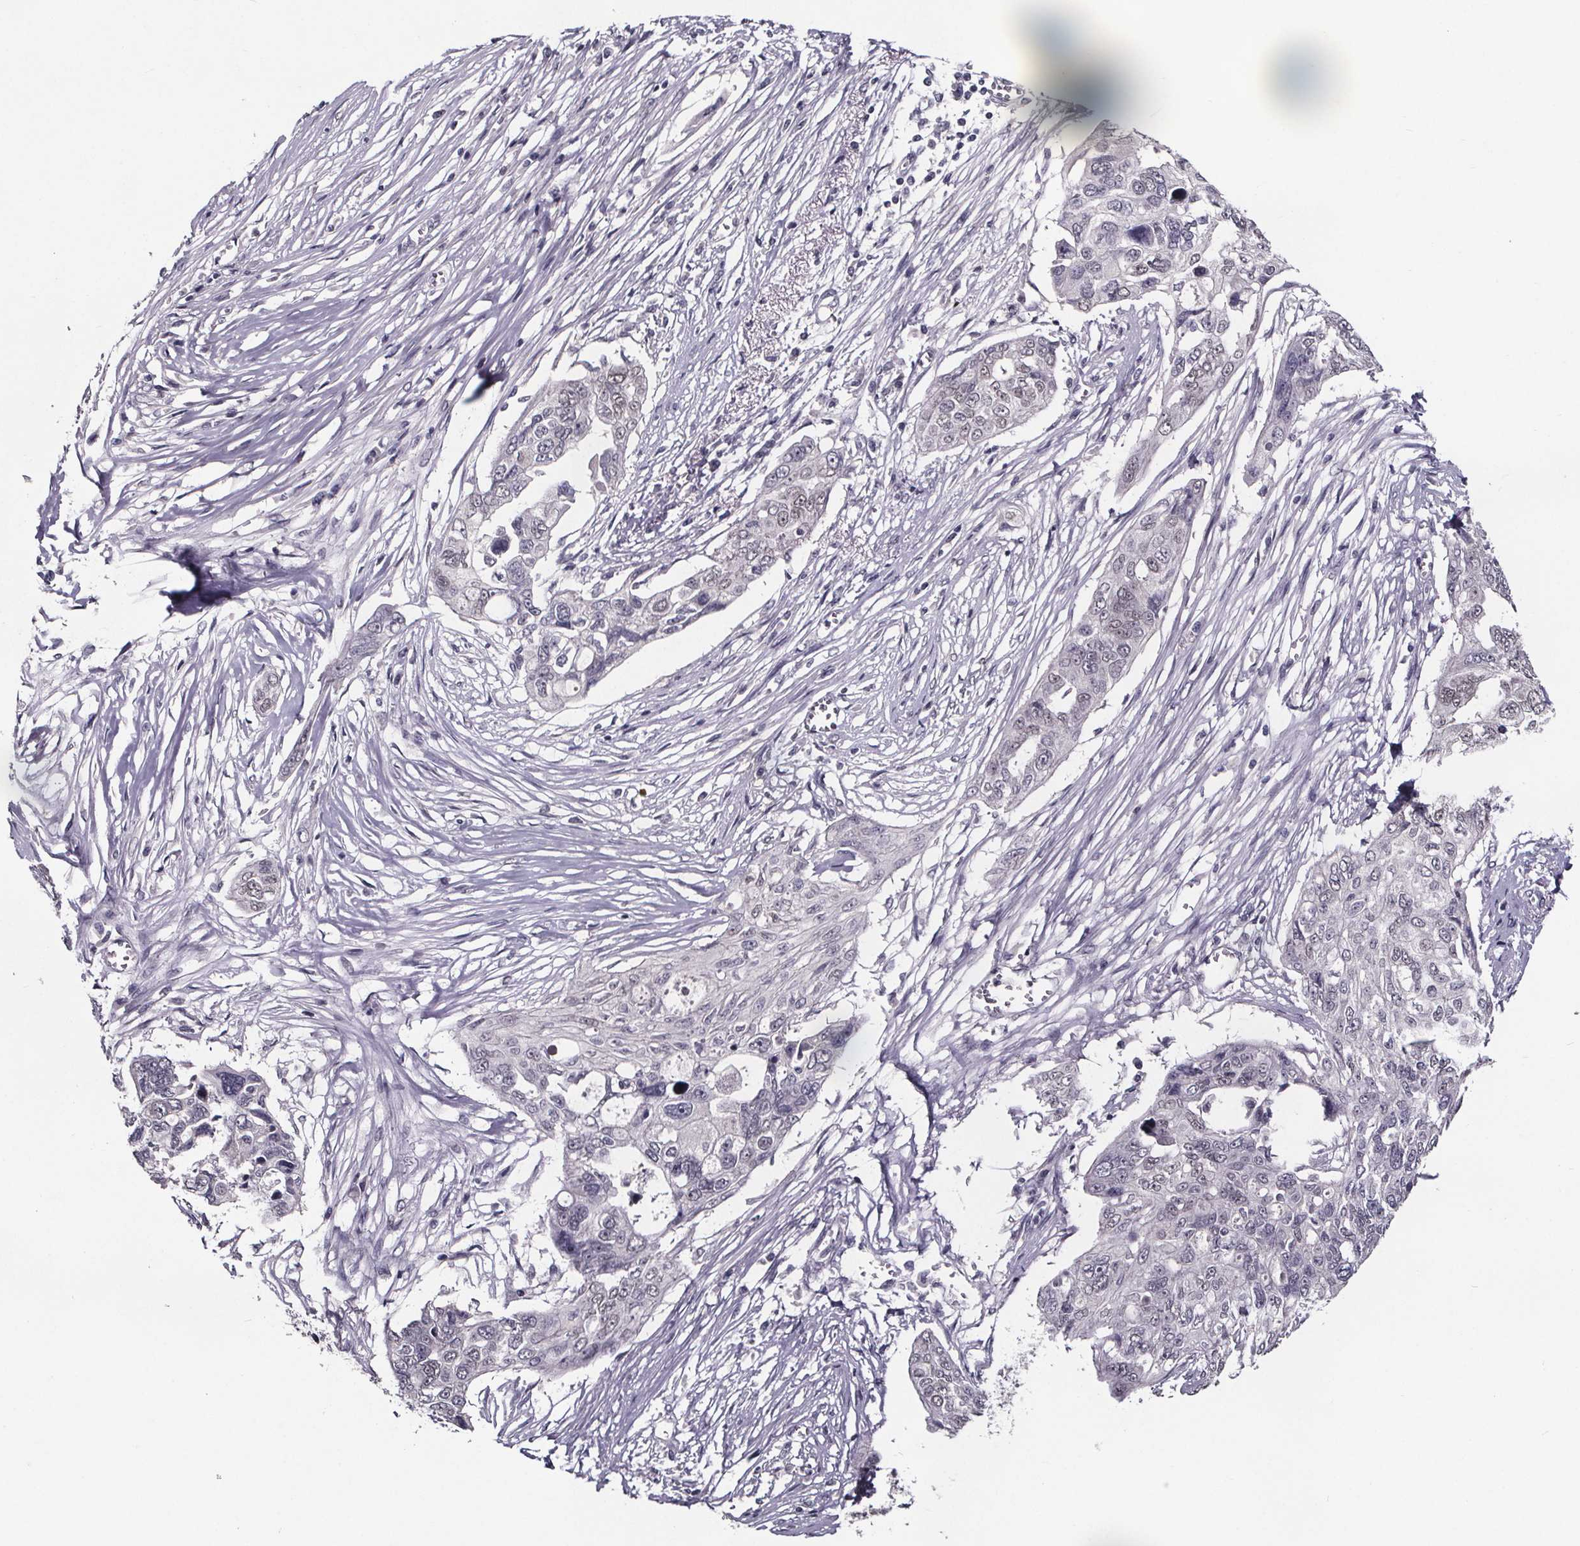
{"staining": {"intensity": "negative", "quantity": "none", "location": "none"}, "tissue": "ovarian cancer", "cell_type": "Tumor cells", "image_type": "cancer", "snomed": [{"axis": "morphology", "description": "Carcinoma, endometroid"}, {"axis": "topography", "description": "Ovary"}], "caption": "This is a micrograph of immunohistochemistry staining of ovarian cancer (endometroid carcinoma), which shows no expression in tumor cells.", "gene": "AR", "patient": {"sex": "female", "age": 70}}